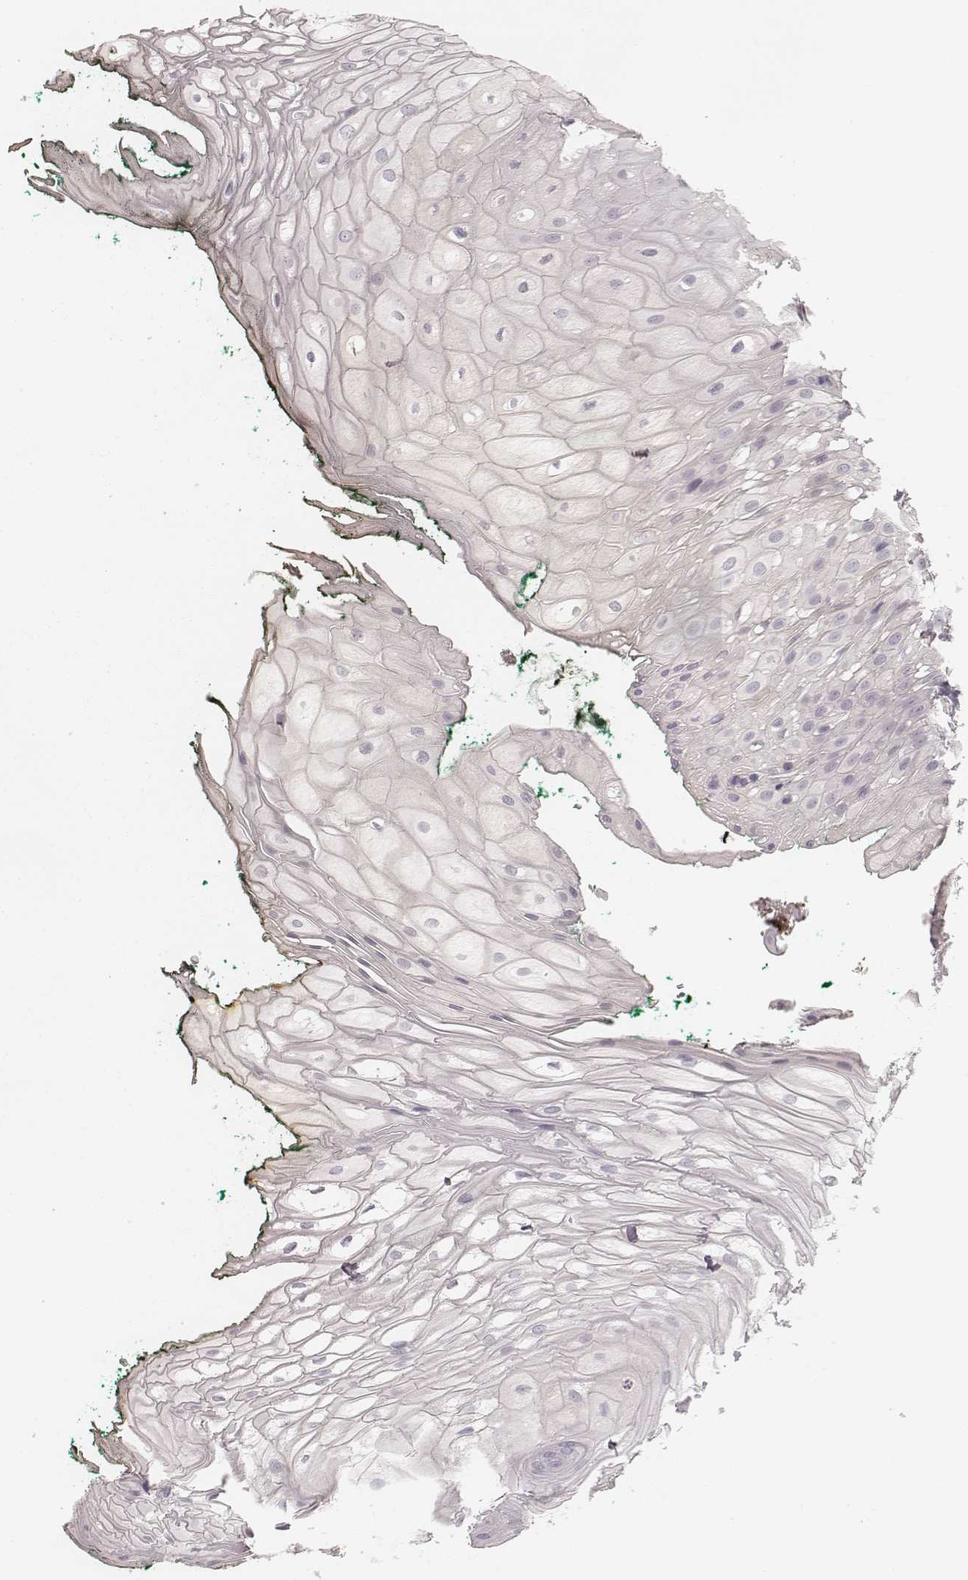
{"staining": {"intensity": "negative", "quantity": "none", "location": "none"}, "tissue": "oral mucosa", "cell_type": "Squamous epithelial cells", "image_type": "normal", "snomed": [{"axis": "morphology", "description": "Normal tissue, NOS"}, {"axis": "topography", "description": "Oral tissue"}, {"axis": "topography", "description": "Head-Neck"}], "caption": "This is an immunohistochemistry image of benign oral mucosa. There is no expression in squamous epithelial cells.", "gene": "KRT31", "patient": {"sex": "female", "age": 68}}